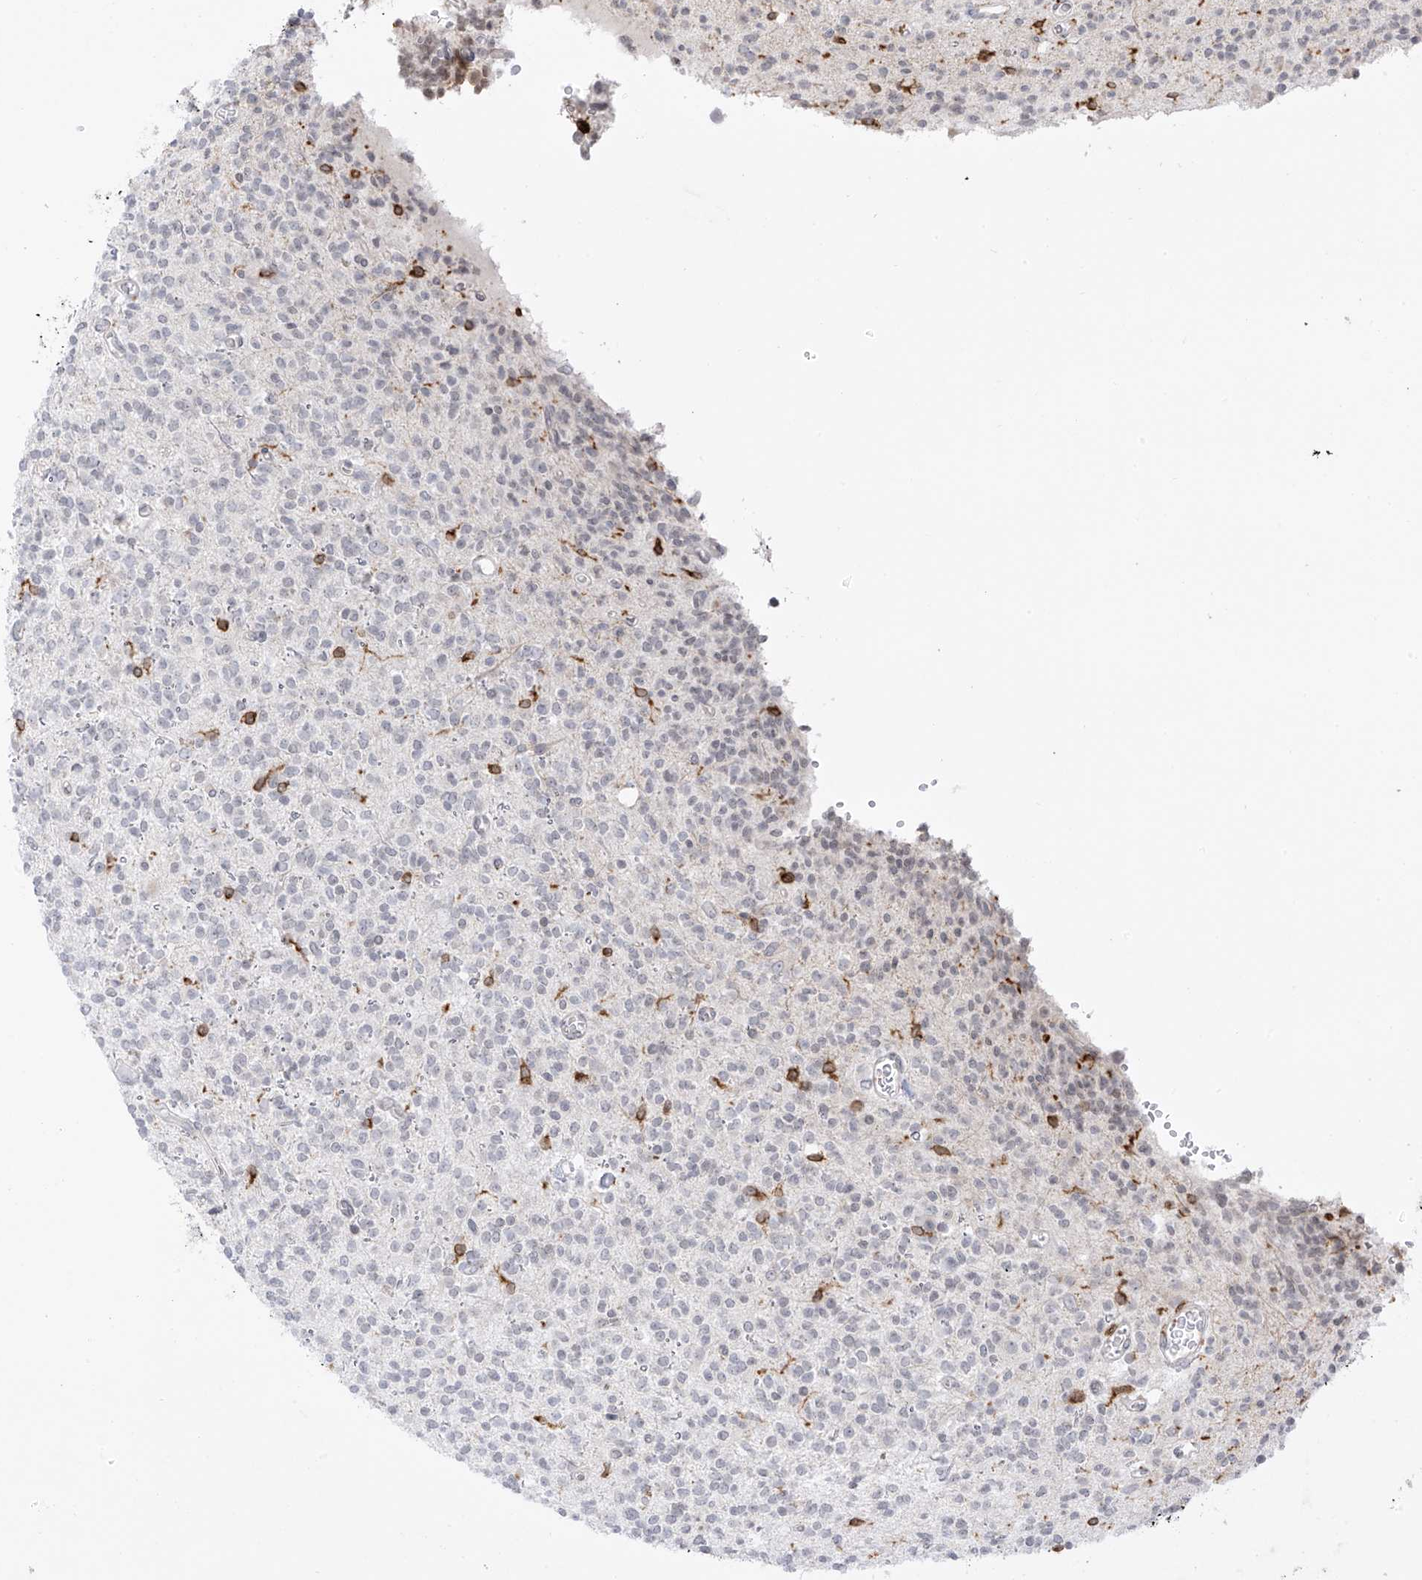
{"staining": {"intensity": "negative", "quantity": "none", "location": "none"}, "tissue": "glioma", "cell_type": "Tumor cells", "image_type": "cancer", "snomed": [{"axis": "morphology", "description": "Glioma, malignant, High grade"}, {"axis": "topography", "description": "Brain"}], "caption": "IHC of human malignant high-grade glioma shows no expression in tumor cells.", "gene": "TBXAS1", "patient": {"sex": "male", "age": 34}}